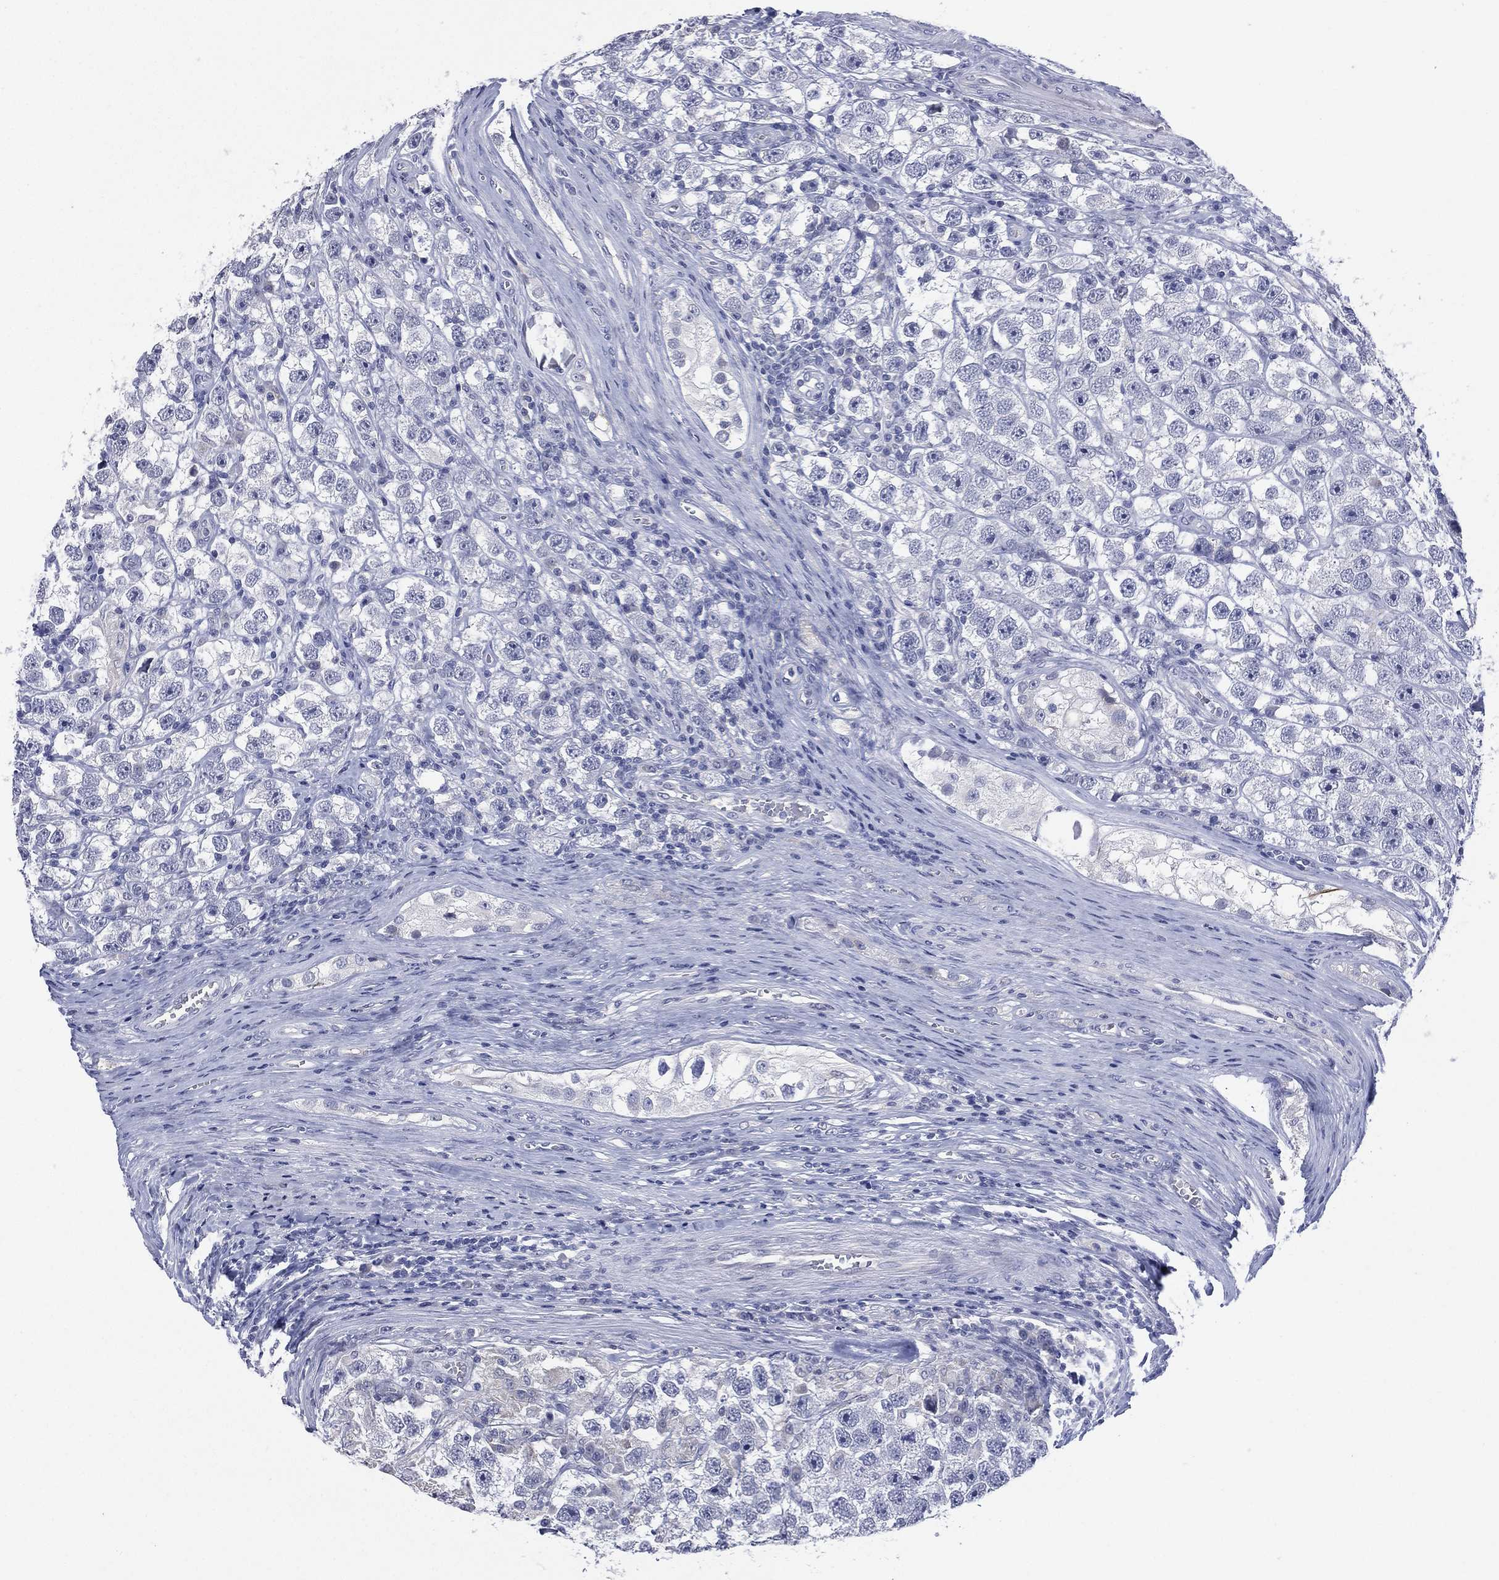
{"staining": {"intensity": "negative", "quantity": "none", "location": "none"}, "tissue": "testis cancer", "cell_type": "Tumor cells", "image_type": "cancer", "snomed": [{"axis": "morphology", "description": "Seminoma, NOS"}, {"axis": "topography", "description": "Testis"}], "caption": "The micrograph displays no significant positivity in tumor cells of testis cancer.", "gene": "KRT35", "patient": {"sex": "male", "age": 26}}